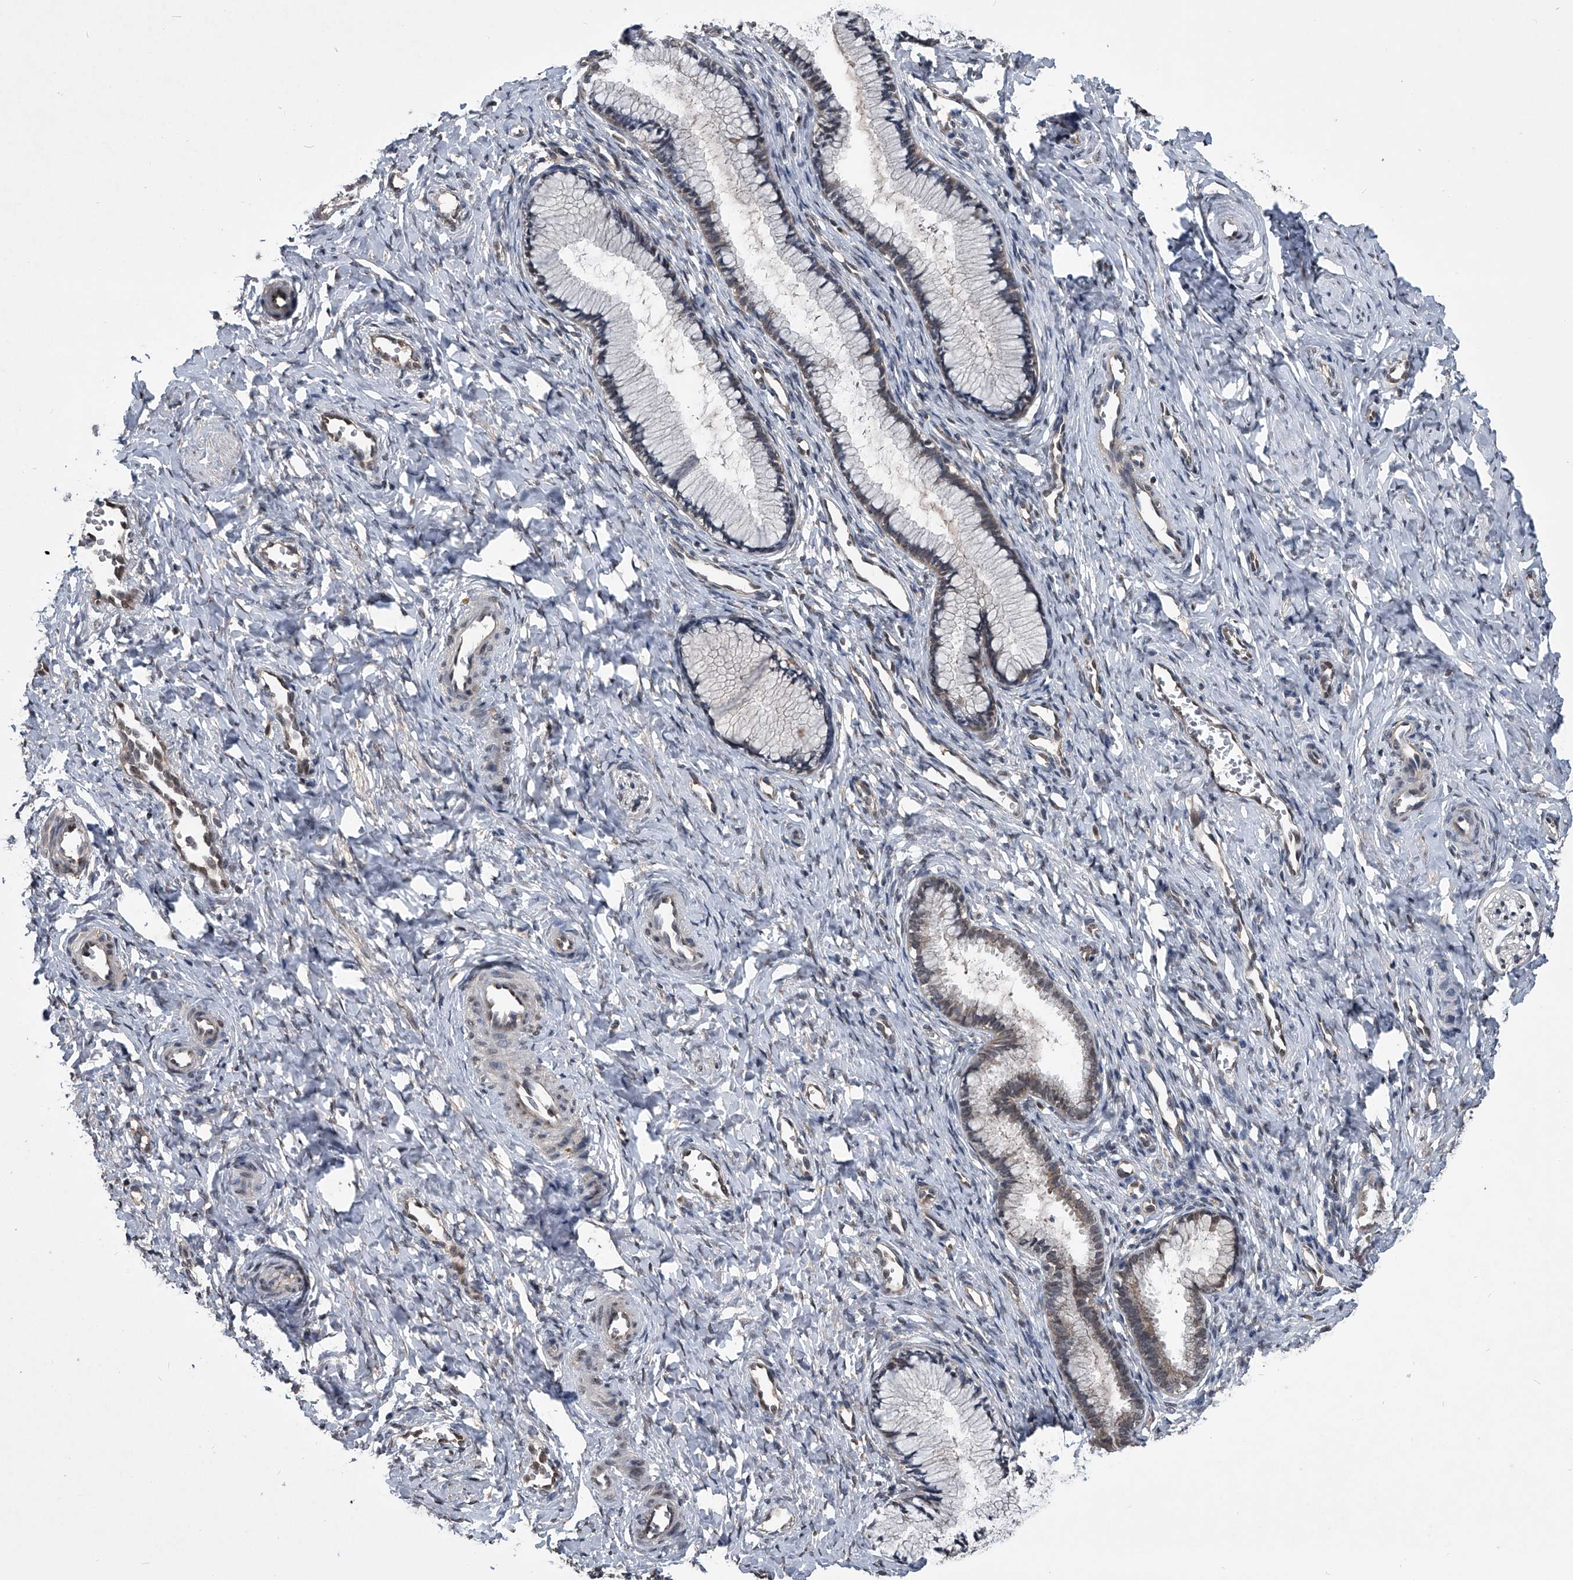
{"staining": {"intensity": "weak", "quantity": "25%-75%", "location": "cytoplasmic/membranous"}, "tissue": "cervix", "cell_type": "Glandular cells", "image_type": "normal", "snomed": [{"axis": "morphology", "description": "Normal tissue, NOS"}, {"axis": "topography", "description": "Cervix"}], "caption": "Immunohistochemistry (IHC) staining of unremarkable cervix, which reveals low levels of weak cytoplasmic/membranous expression in approximately 25%-75% of glandular cells indicating weak cytoplasmic/membranous protein staining. The staining was performed using DAB (3,3'-diaminobenzidine) (brown) for protein detection and nuclei were counterstained in hematoxylin (blue).", "gene": "TSNAX", "patient": {"sex": "female", "age": 27}}